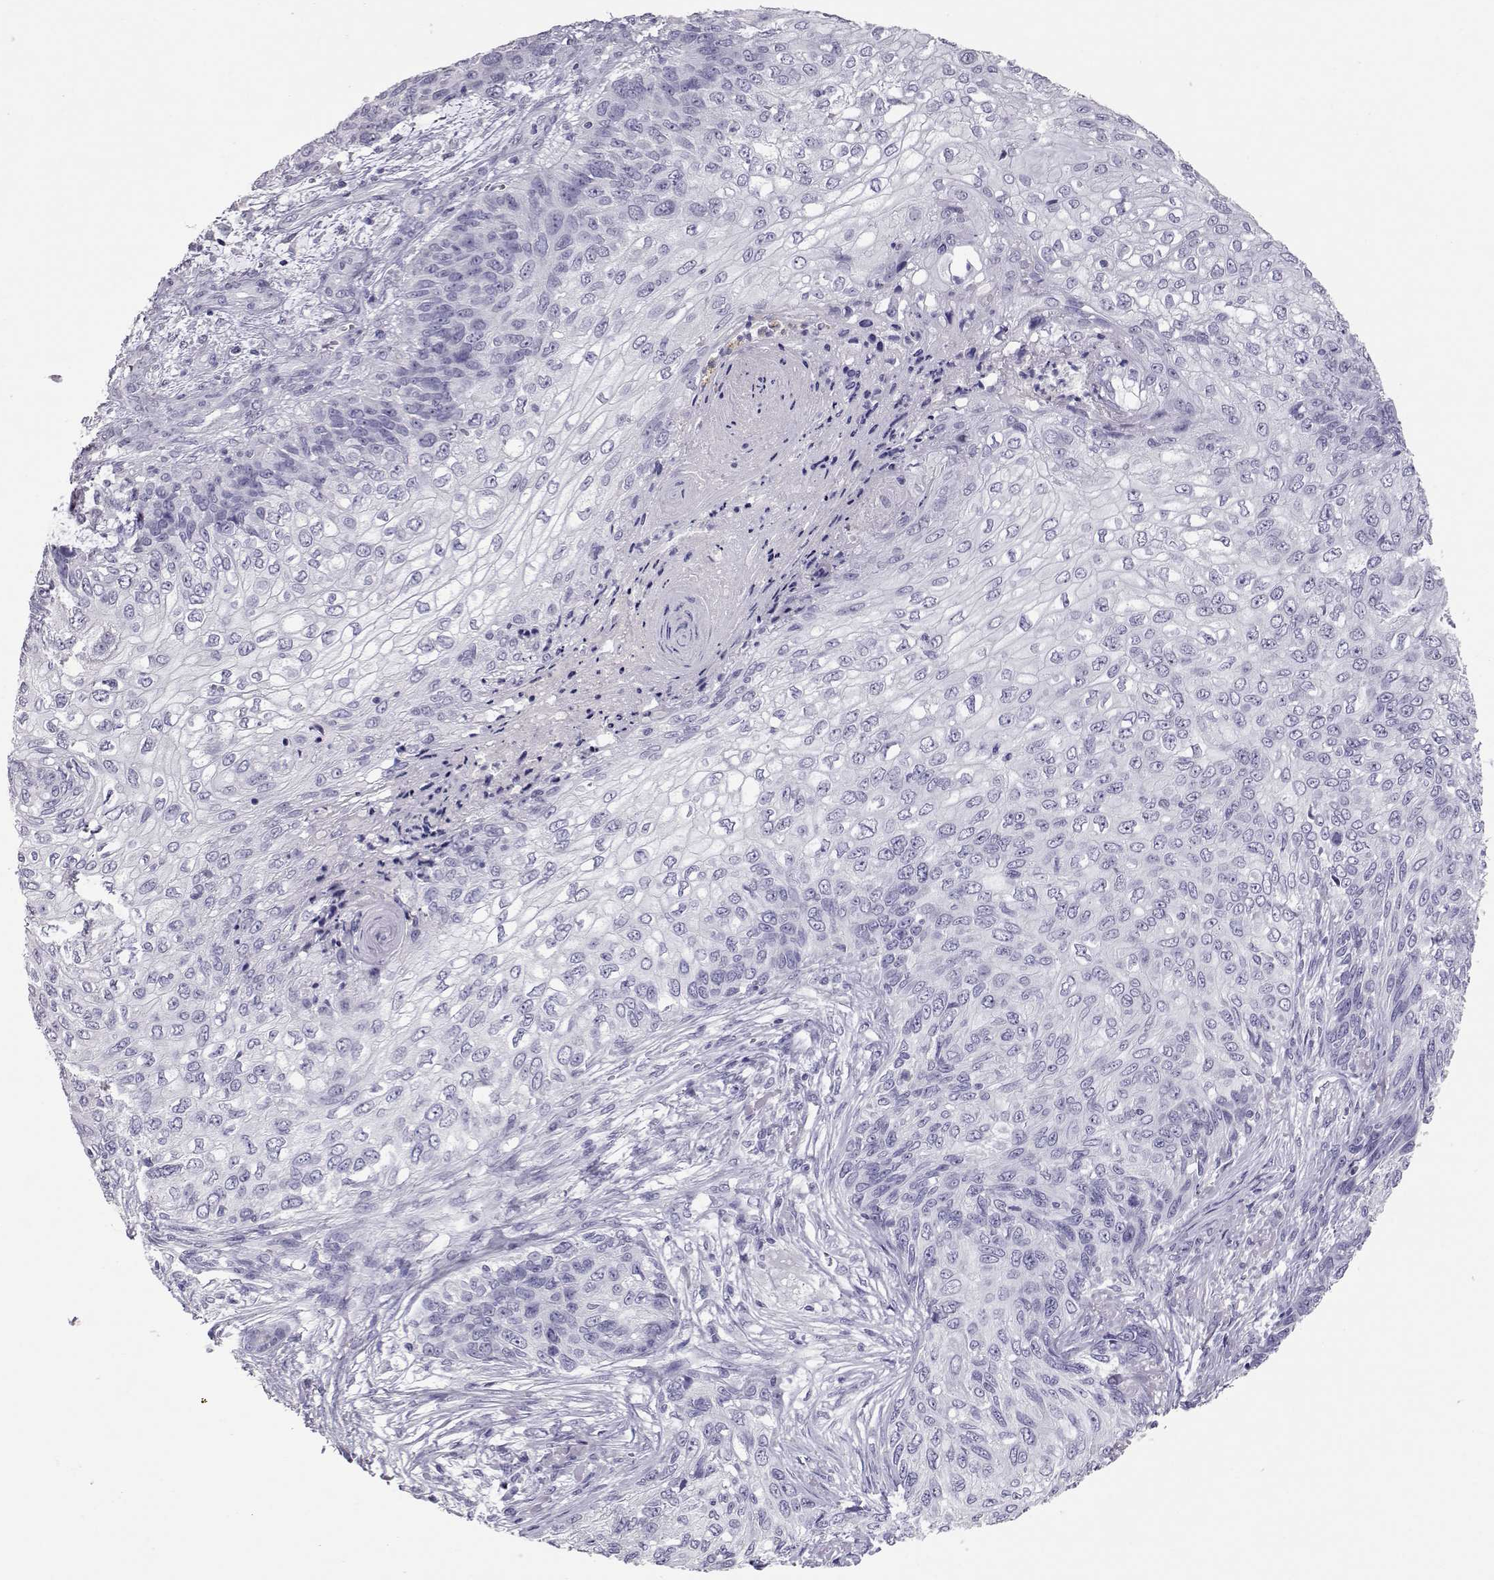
{"staining": {"intensity": "negative", "quantity": "none", "location": "none"}, "tissue": "skin cancer", "cell_type": "Tumor cells", "image_type": "cancer", "snomed": [{"axis": "morphology", "description": "Squamous cell carcinoma, NOS"}, {"axis": "topography", "description": "Skin"}], "caption": "High magnification brightfield microscopy of skin cancer (squamous cell carcinoma) stained with DAB (3,3'-diaminobenzidine) (brown) and counterstained with hematoxylin (blue): tumor cells show no significant positivity.", "gene": "PMCH", "patient": {"sex": "male", "age": 92}}